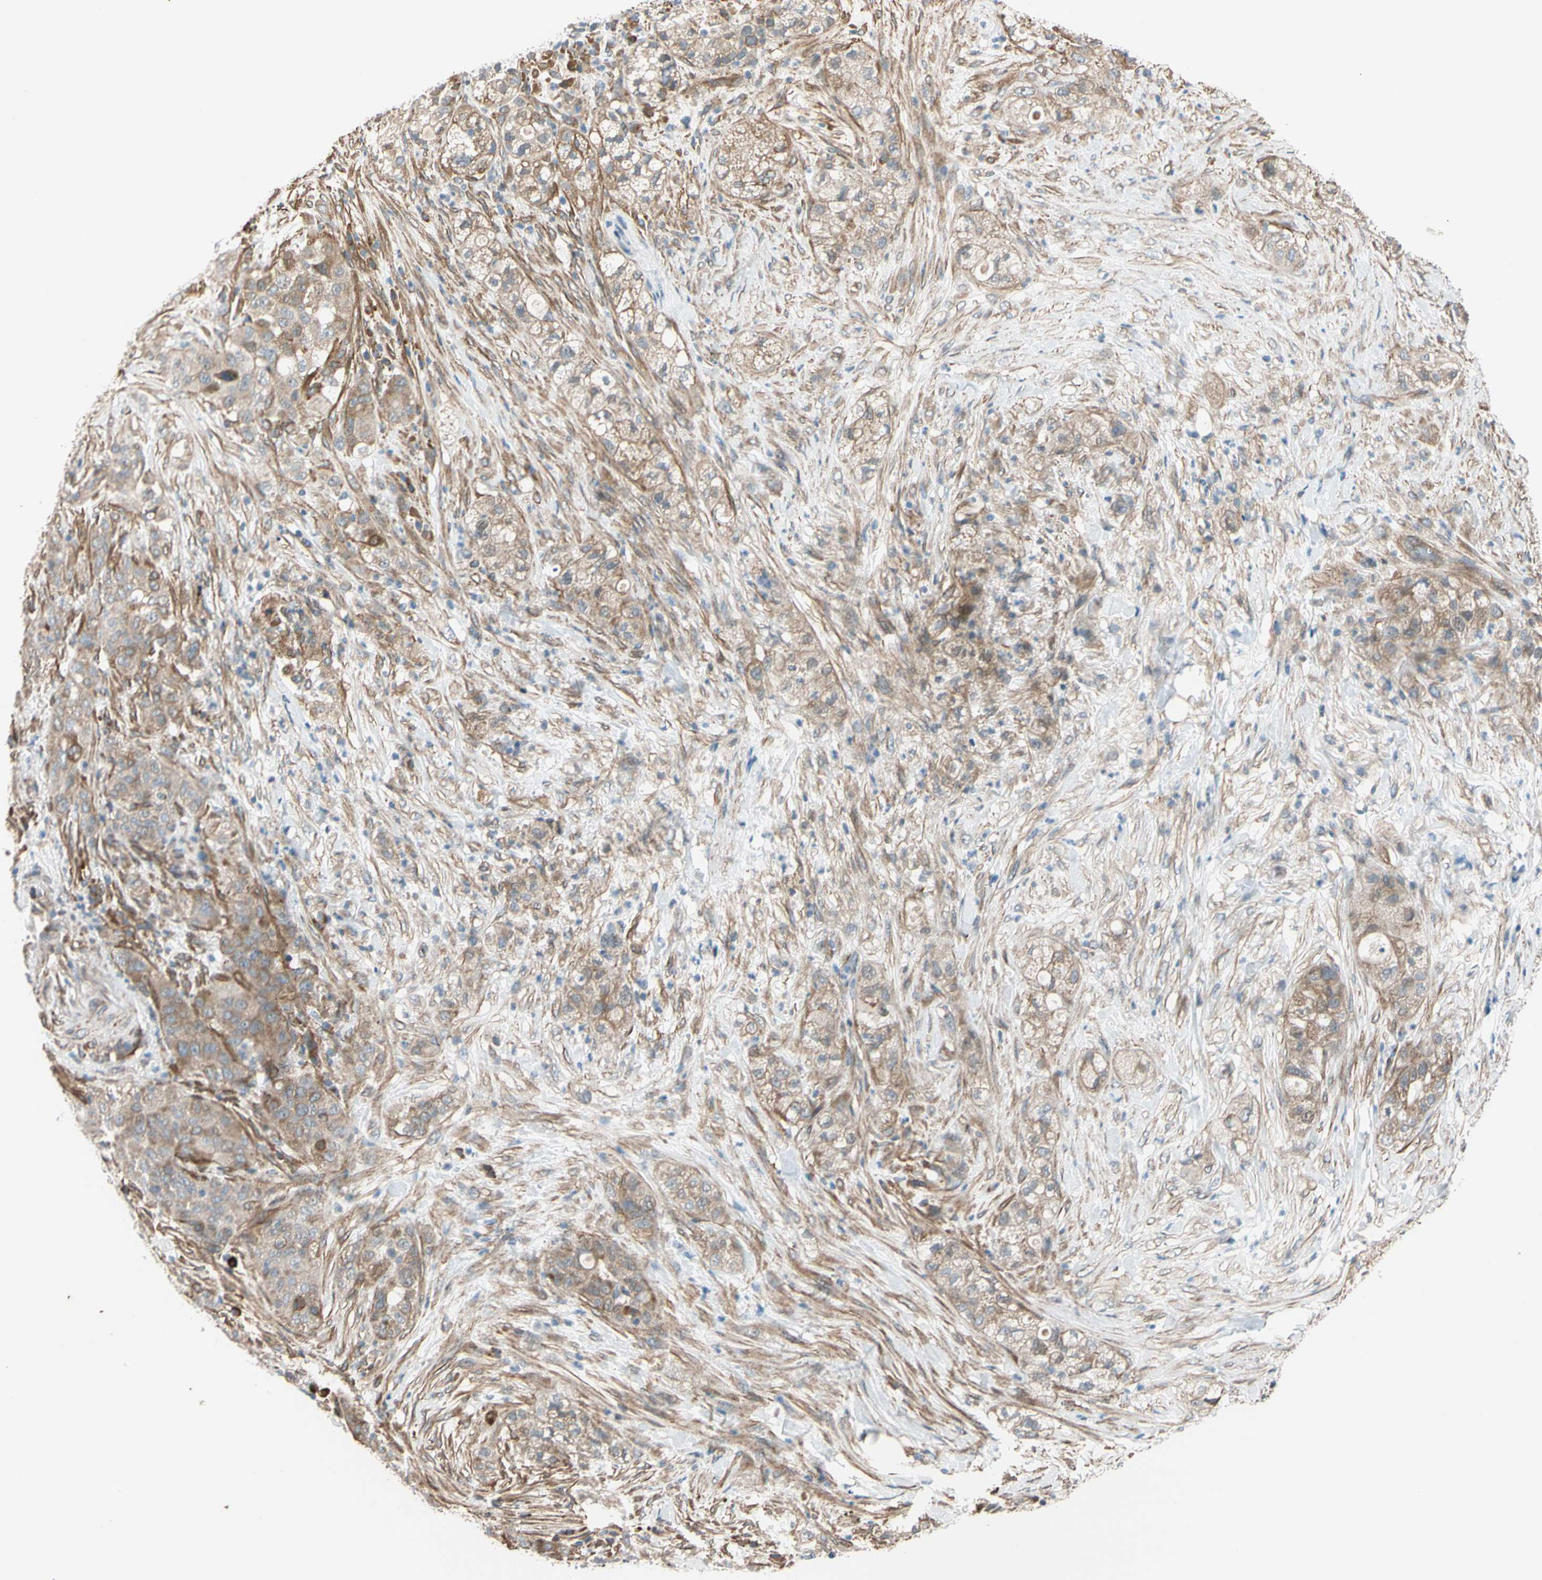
{"staining": {"intensity": "weak", "quantity": ">75%", "location": "cytoplasmic/membranous"}, "tissue": "pancreatic cancer", "cell_type": "Tumor cells", "image_type": "cancer", "snomed": [{"axis": "morphology", "description": "Adenocarcinoma, NOS"}, {"axis": "topography", "description": "Pancreas"}], "caption": "Immunohistochemistry staining of pancreatic cancer (adenocarcinoma), which displays low levels of weak cytoplasmic/membranous expression in approximately >75% of tumor cells indicating weak cytoplasmic/membranous protein positivity. The staining was performed using DAB (brown) for protein detection and nuclei were counterstained in hematoxylin (blue).", "gene": "LIMK2", "patient": {"sex": "female", "age": 78}}